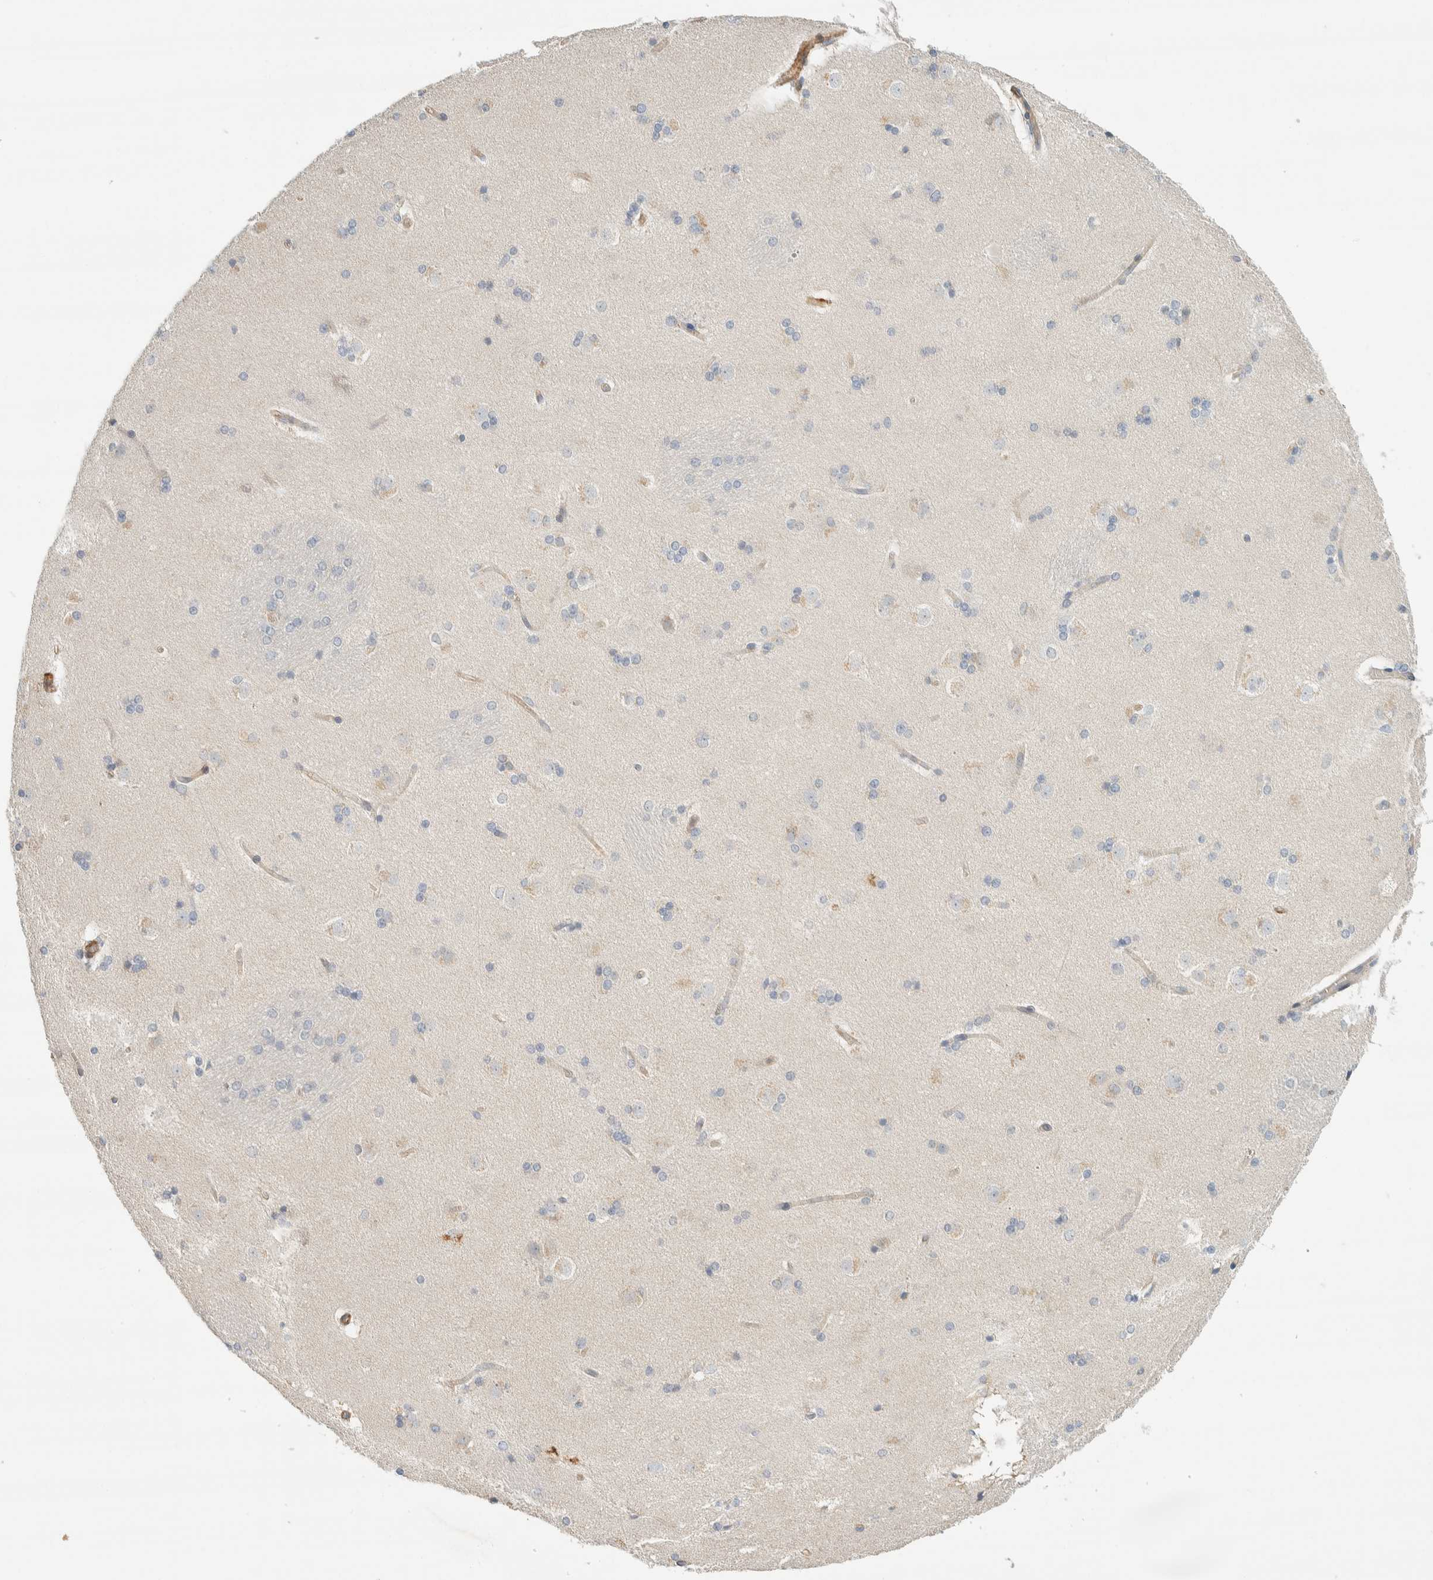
{"staining": {"intensity": "weak", "quantity": "<25%", "location": "cytoplasmic/membranous"}, "tissue": "caudate", "cell_type": "Glial cells", "image_type": "normal", "snomed": [{"axis": "morphology", "description": "Normal tissue, NOS"}, {"axis": "topography", "description": "Lateral ventricle wall"}], "caption": "Glial cells are negative for brown protein staining in benign caudate. The staining is performed using DAB brown chromogen with nuclei counter-stained in using hematoxylin.", "gene": "CDR2", "patient": {"sex": "male", "age": 45}}